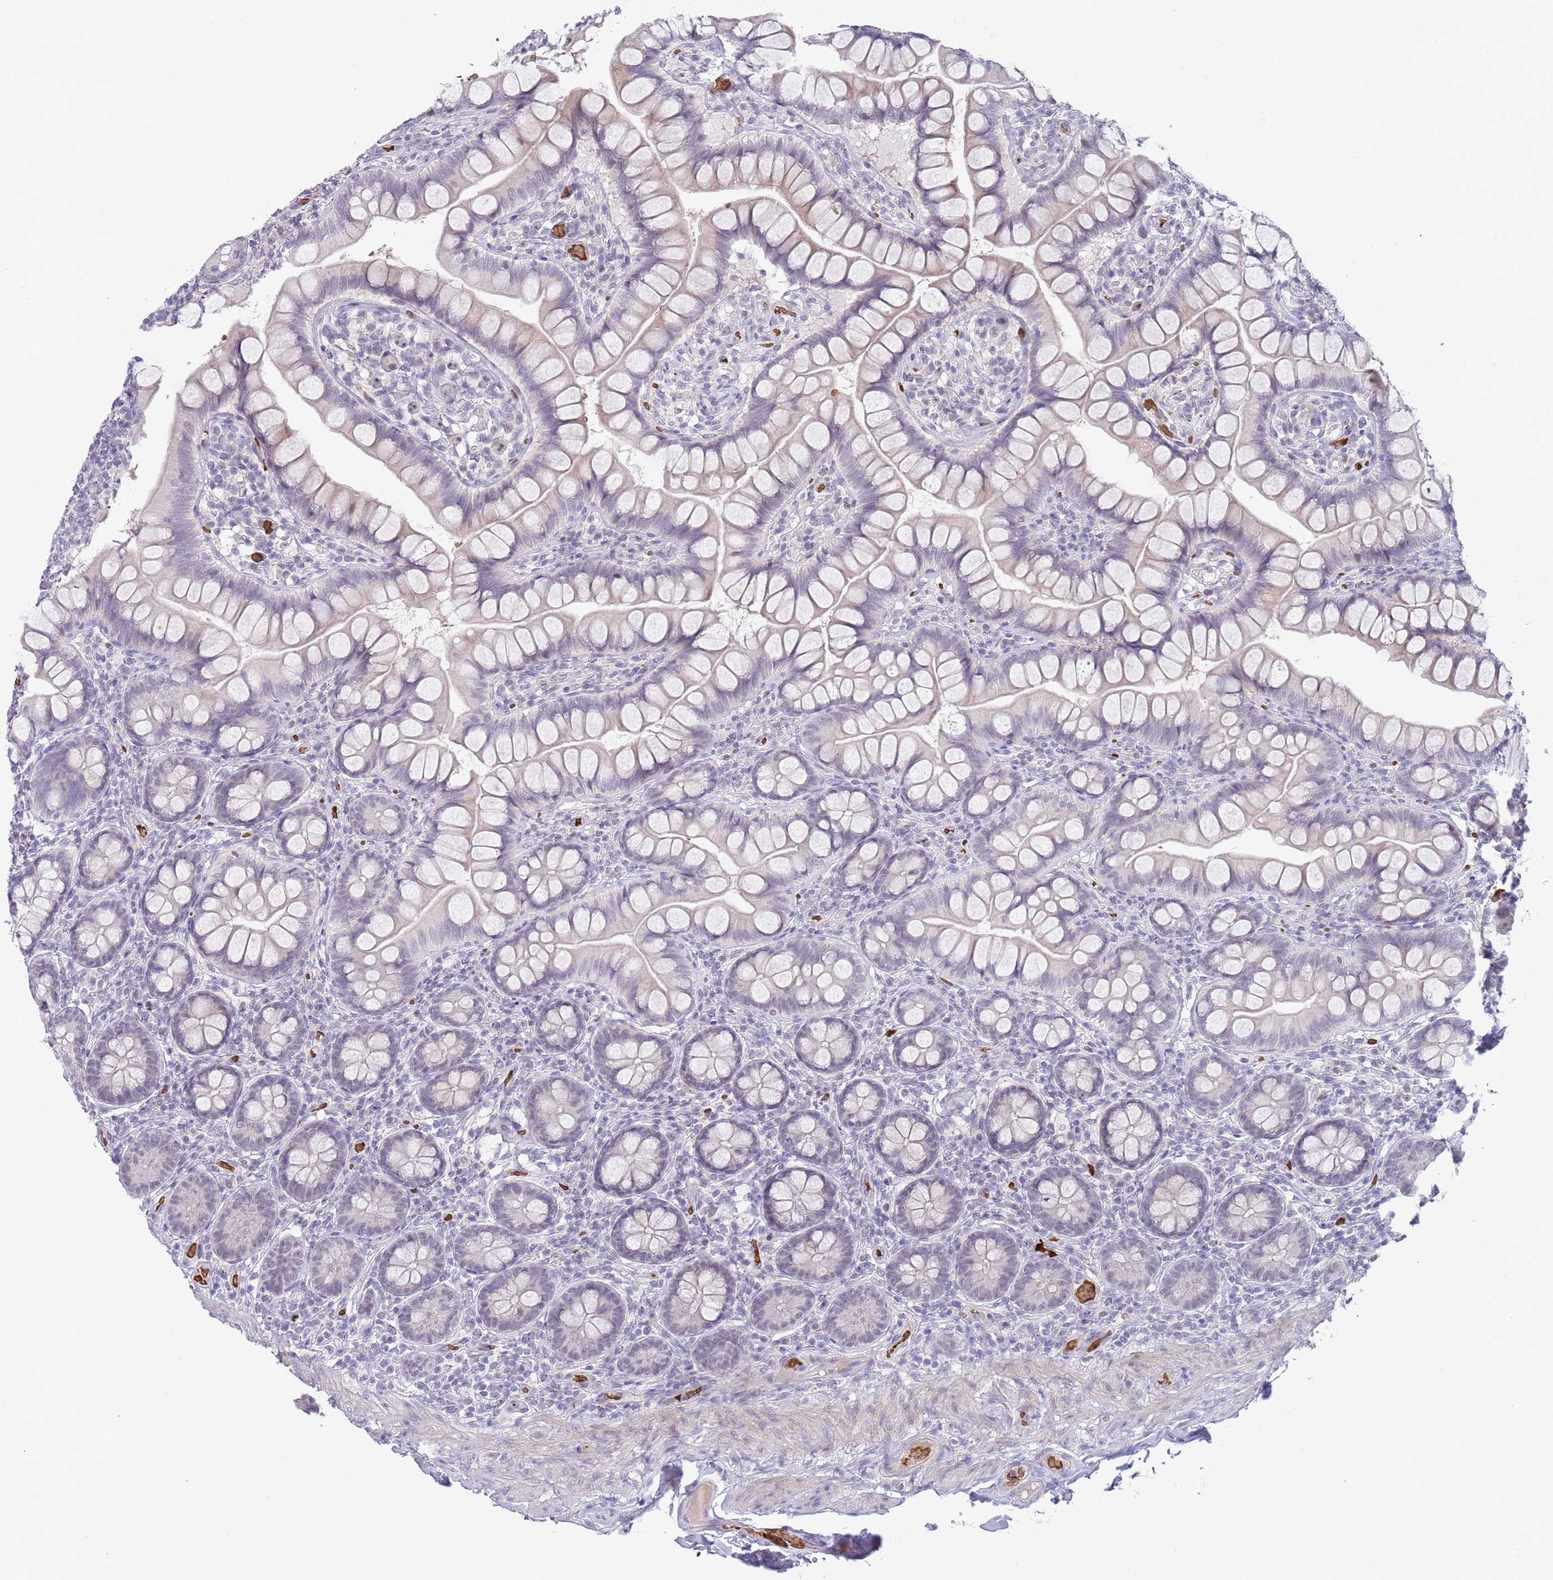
{"staining": {"intensity": "moderate", "quantity": "25%-75%", "location": "cytoplasmic/membranous"}, "tissue": "small intestine", "cell_type": "Glandular cells", "image_type": "normal", "snomed": [{"axis": "morphology", "description": "Normal tissue, NOS"}, {"axis": "topography", "description": "Small intestine"}], "caption": "Glandular cells exhibit moderate cytoplasmic/membranous positivity in about 25%-75% of cells in unremarkable small intestine.", "gene": "LYPD6B", "patient": {"sex": "male", "age": 70}}